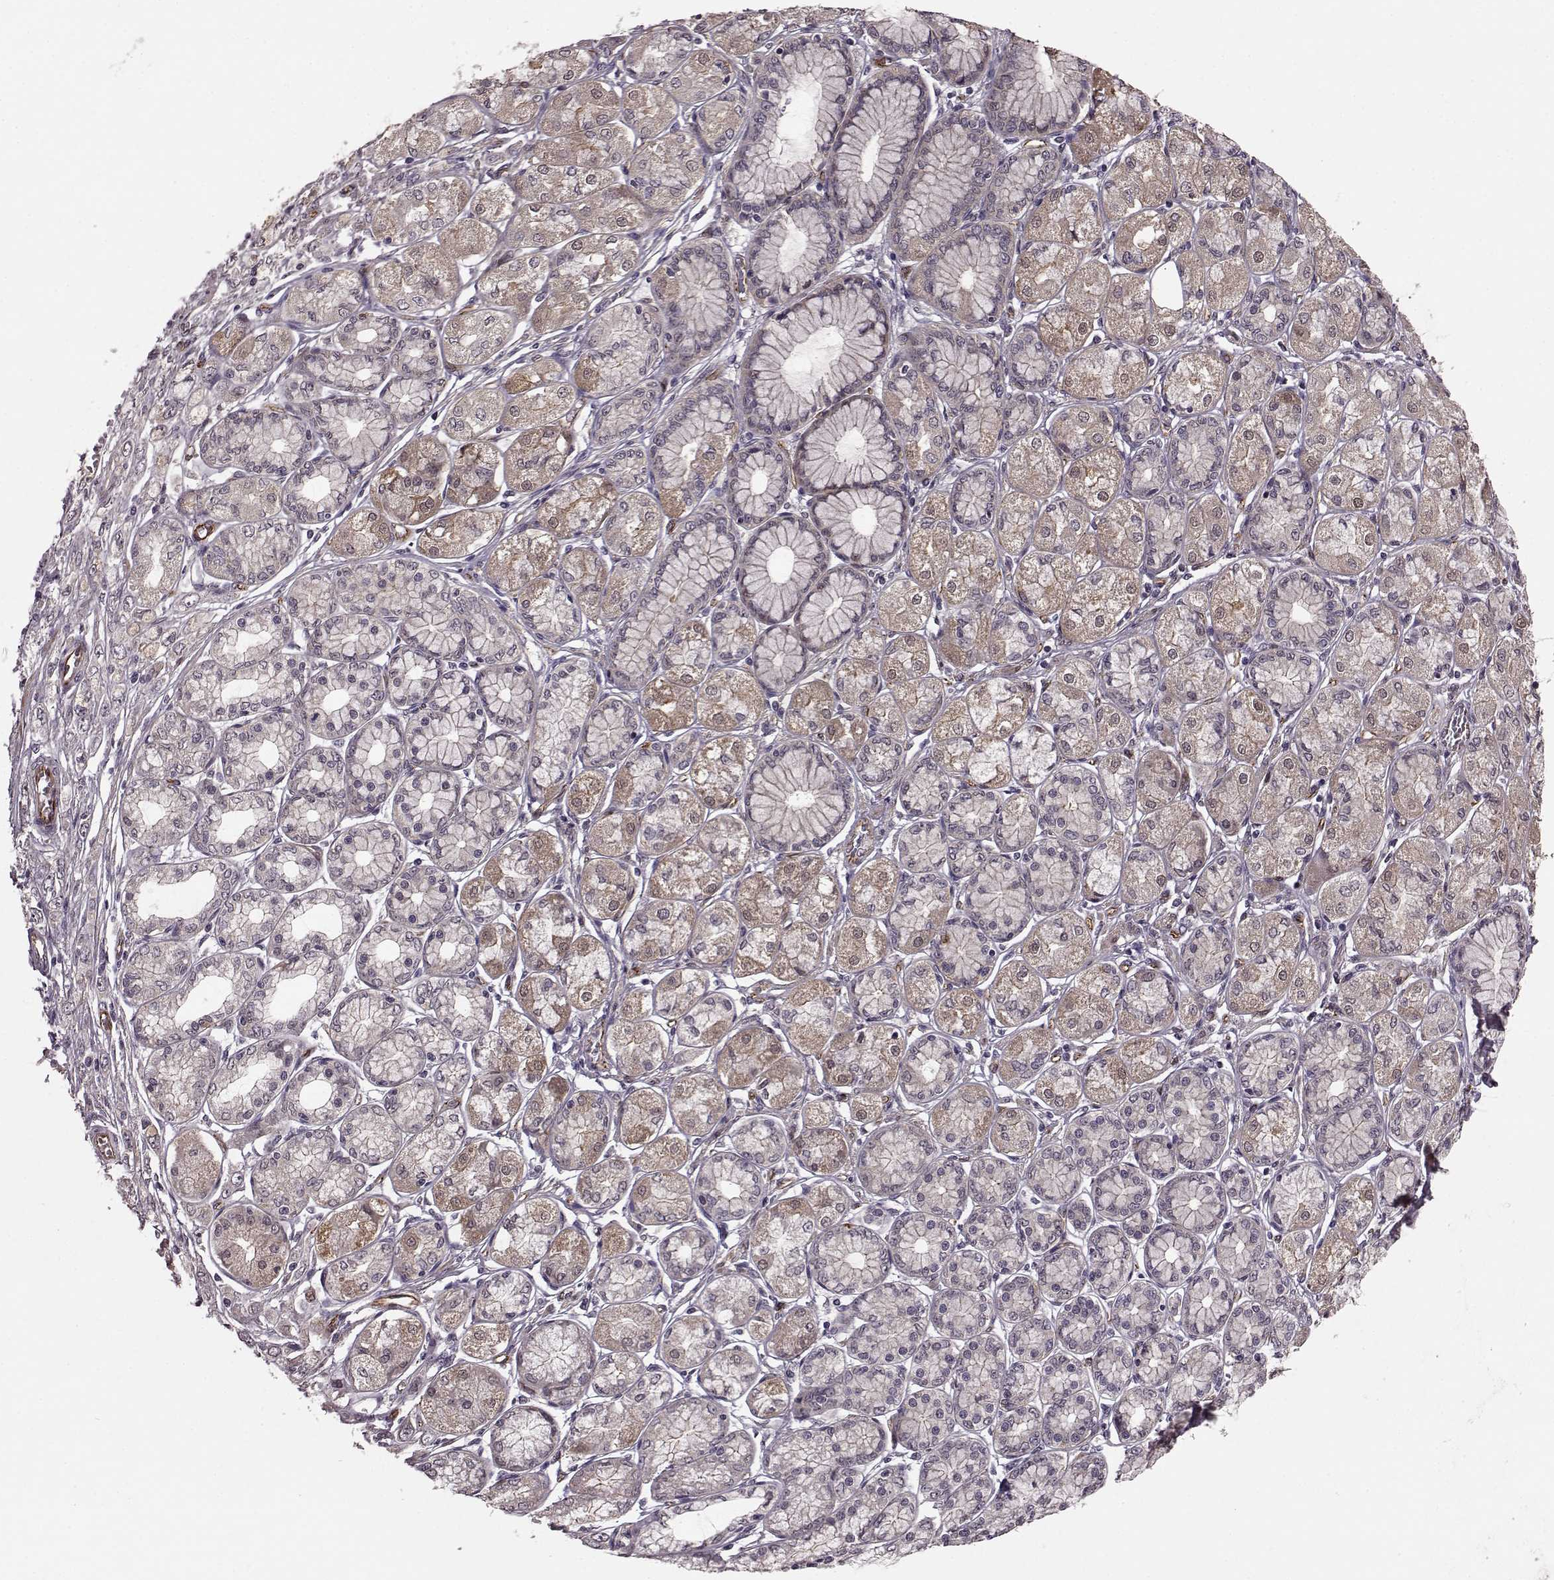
{"staining": {"intensity": "strong", "quantity": "<25%", "location": "cytoplasmic/membranous"}, "tissue": "stomach cancer", "cell_type": "Tumor cells", "image_type": "cancer", "snomed": [{"axis": "morphology", "description": "Normal tissue, NOS"}, {"axis": "morphology", "description": "Adenocarcinoma, NOS"}, {"axis": "morphology", "description": "Adenocarcinoma, High grade"}, {"axis": "topography", "description": "Stomach, upper"}, {"axis": "topography", "description": "Stomach"}], "caption": "A photomicrograph showing strong cytoplasmic/membranous staining in approximately <25% of tumor cells in stomach cancer (adenocarcinoma), as visualized by brown immunohistochemical staining.", "gene": "SYNPO", "patient": {"sex": "female", "age": 65}}